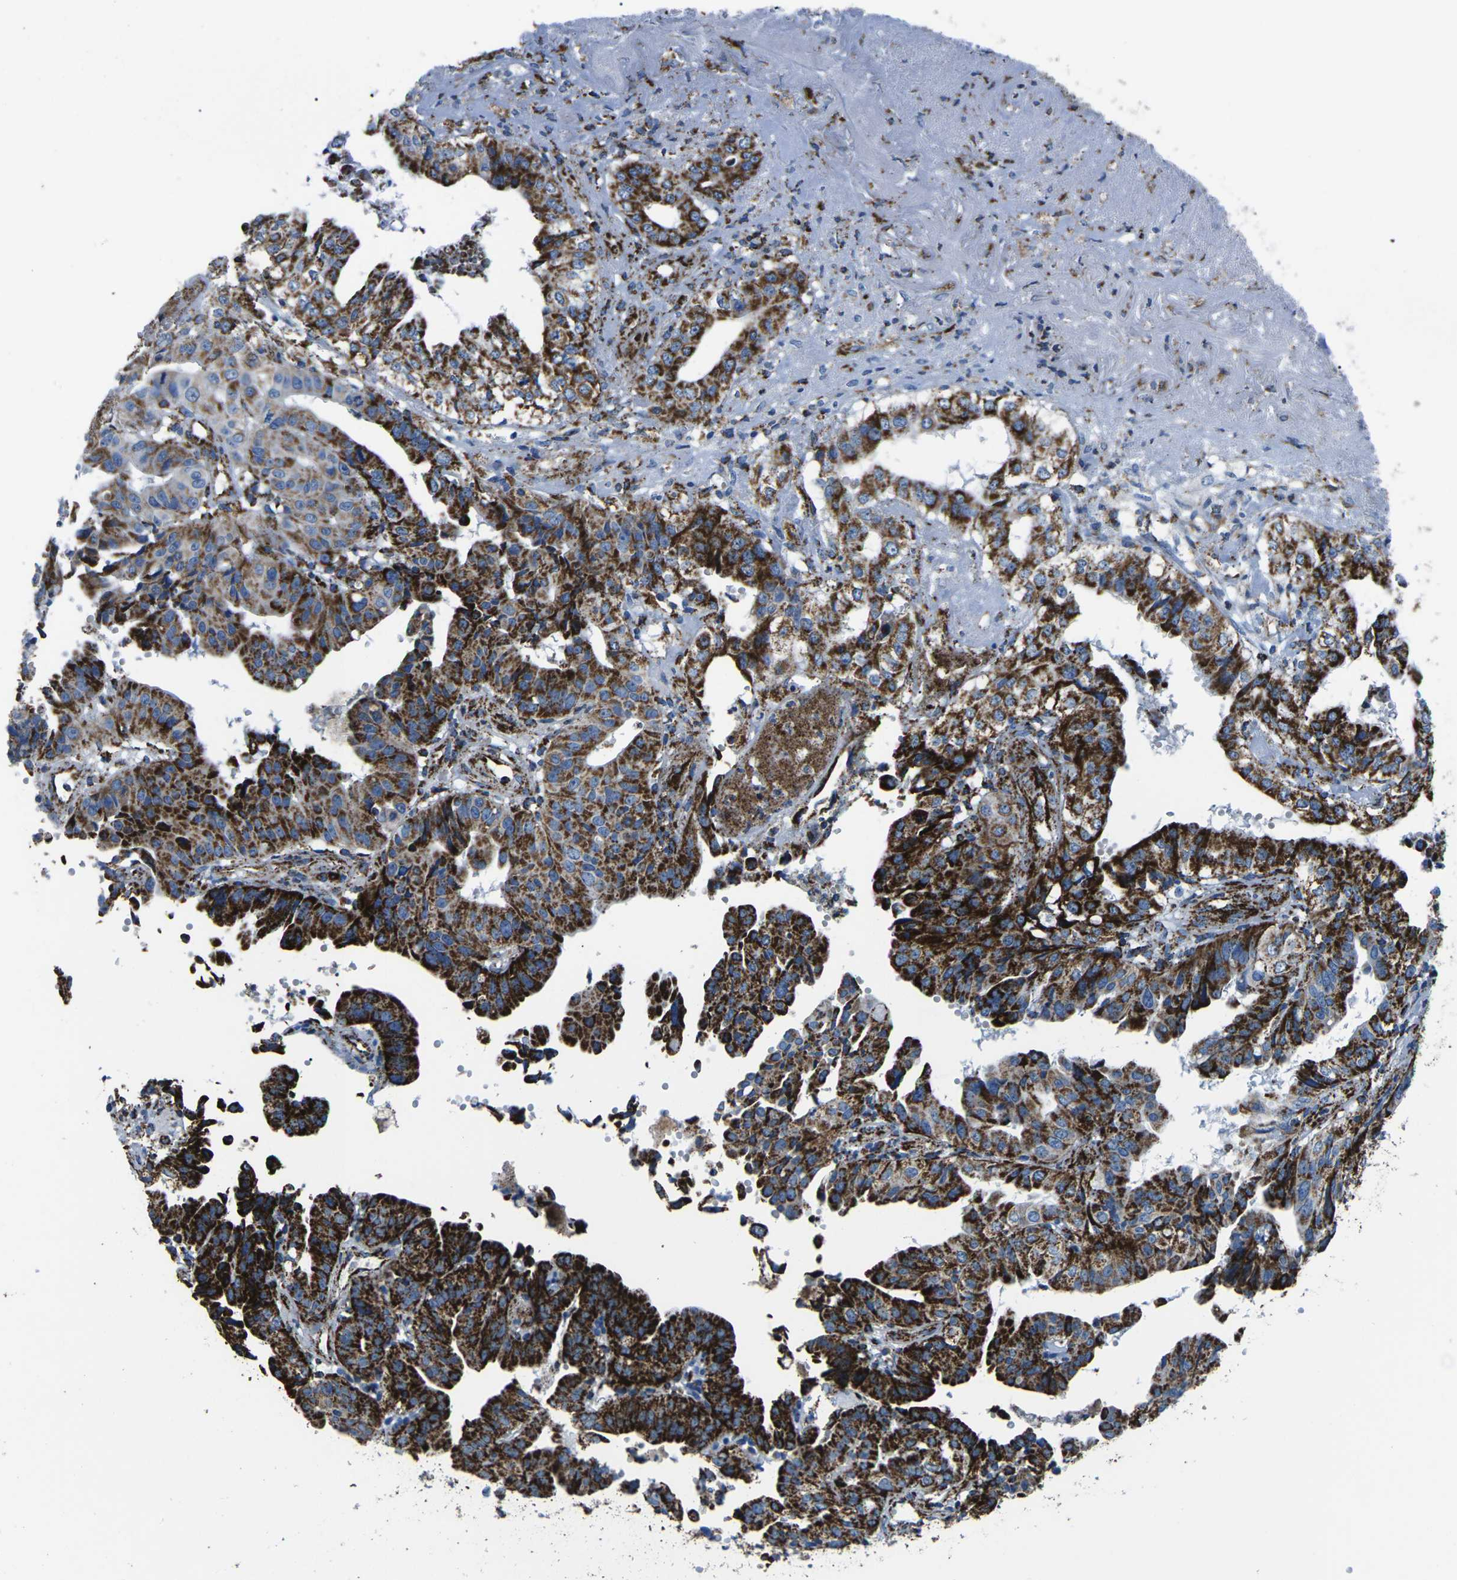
{"staining": {"intensity": "strong", "quantity": "25%-75%", "location": "cytoplasmic/membranous"}, "tissue": "liver cancer", "cell_type": "Tumor cells", "image_type": "cancer", "snomed": [{"axis": "morphology", "description": "Cholangiocarcinoma"}, {"axis": "topography", "description": "Liver"}], "caption": "Immunohistochemistry photomicrograph of cholangiocarcinoma (liver) stained for a protein (brown), which displays high levels of strong cytoplasmic/membranous staining in approximately 25%-75% of tumor cells.", "gene": "MT-CO2", "patient": {"sex": "female", "age": 61}}